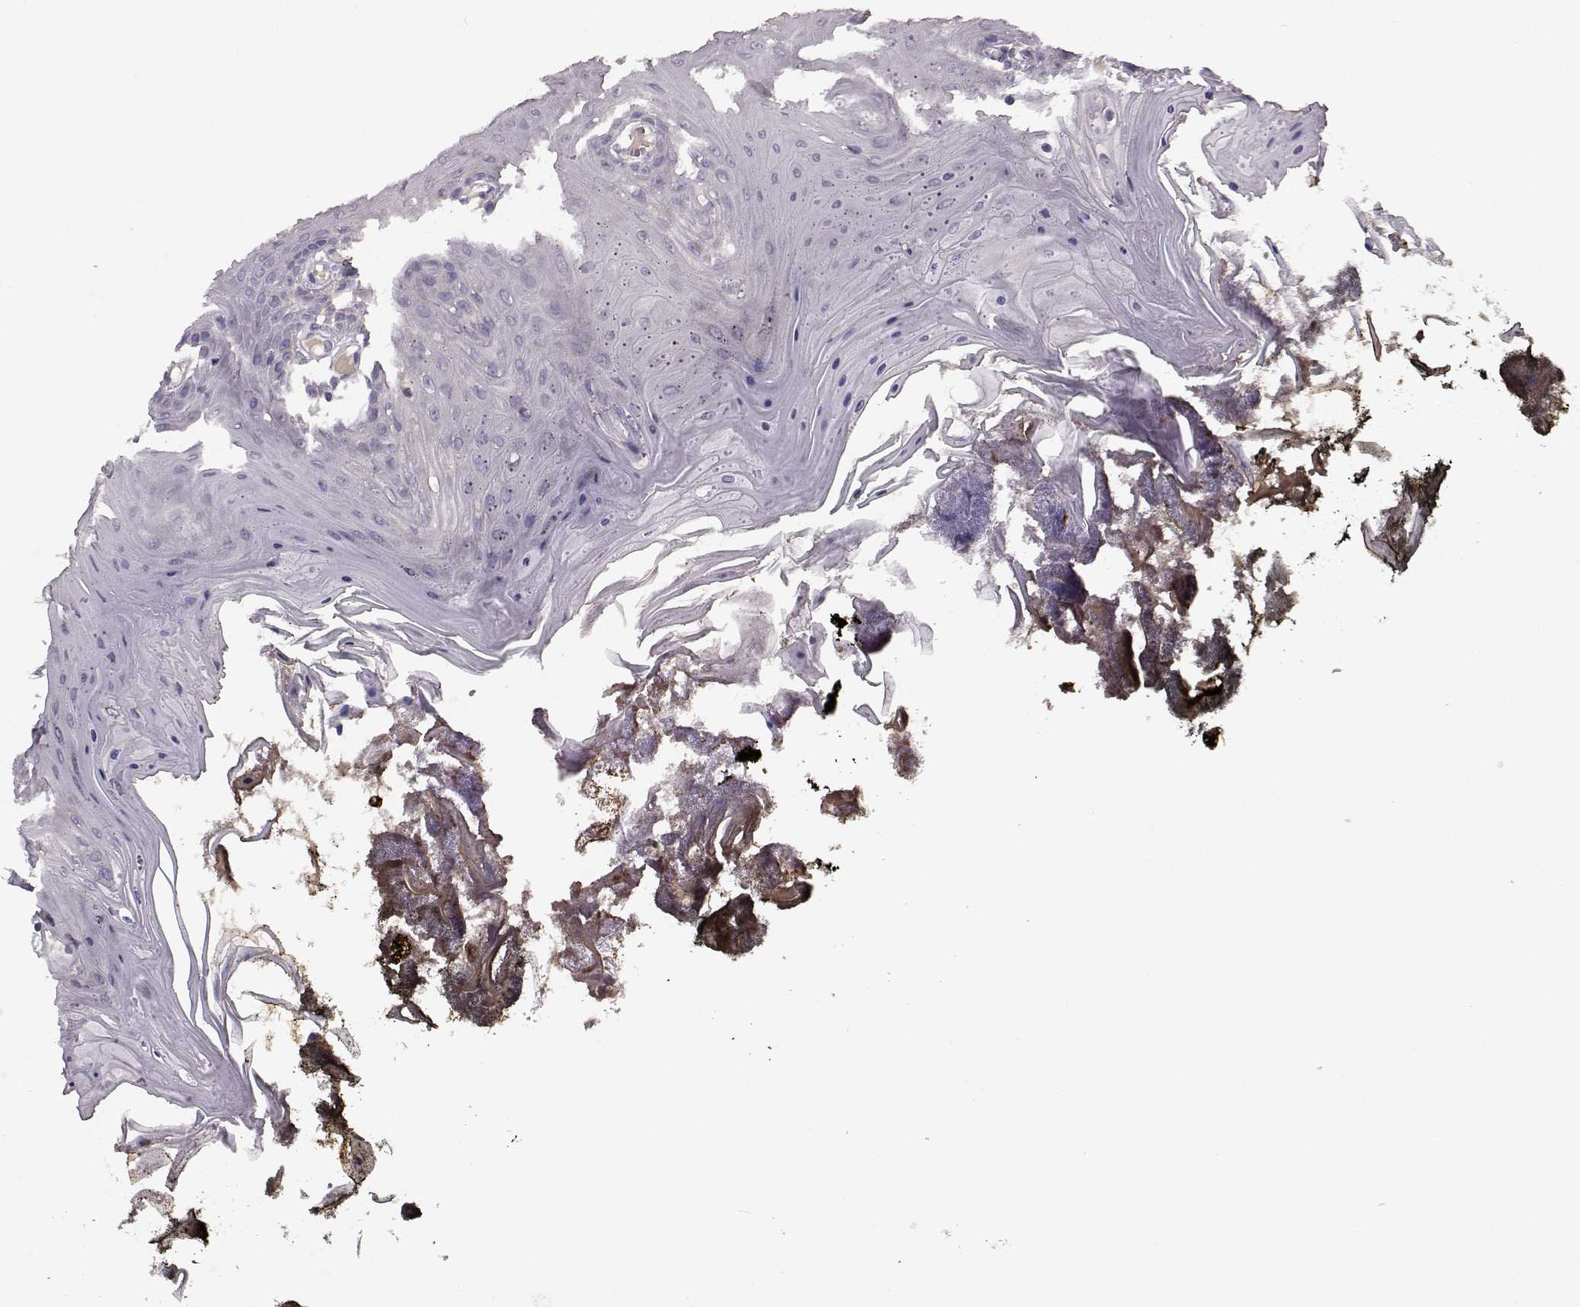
{"staining": {"intensity": "negative", "quantity": "none", "location": "none"}, "tissue": "oral mucosa", "cell_type": "Squamous epithelial cells", "image_type": "normal", "snomed": [{"axis": "morphology", "description": "Normal tissue, NOS"}, {"axis": "topography", "description": "Oral tissue"}], "caption": "This is a photomicrograph of immunohistochemistry staining of benign oral mucosa, which shows no expression in squamous epithelial cells.", "gene": "BFSP2", "patient": {"sex": "male", "age": 9}}